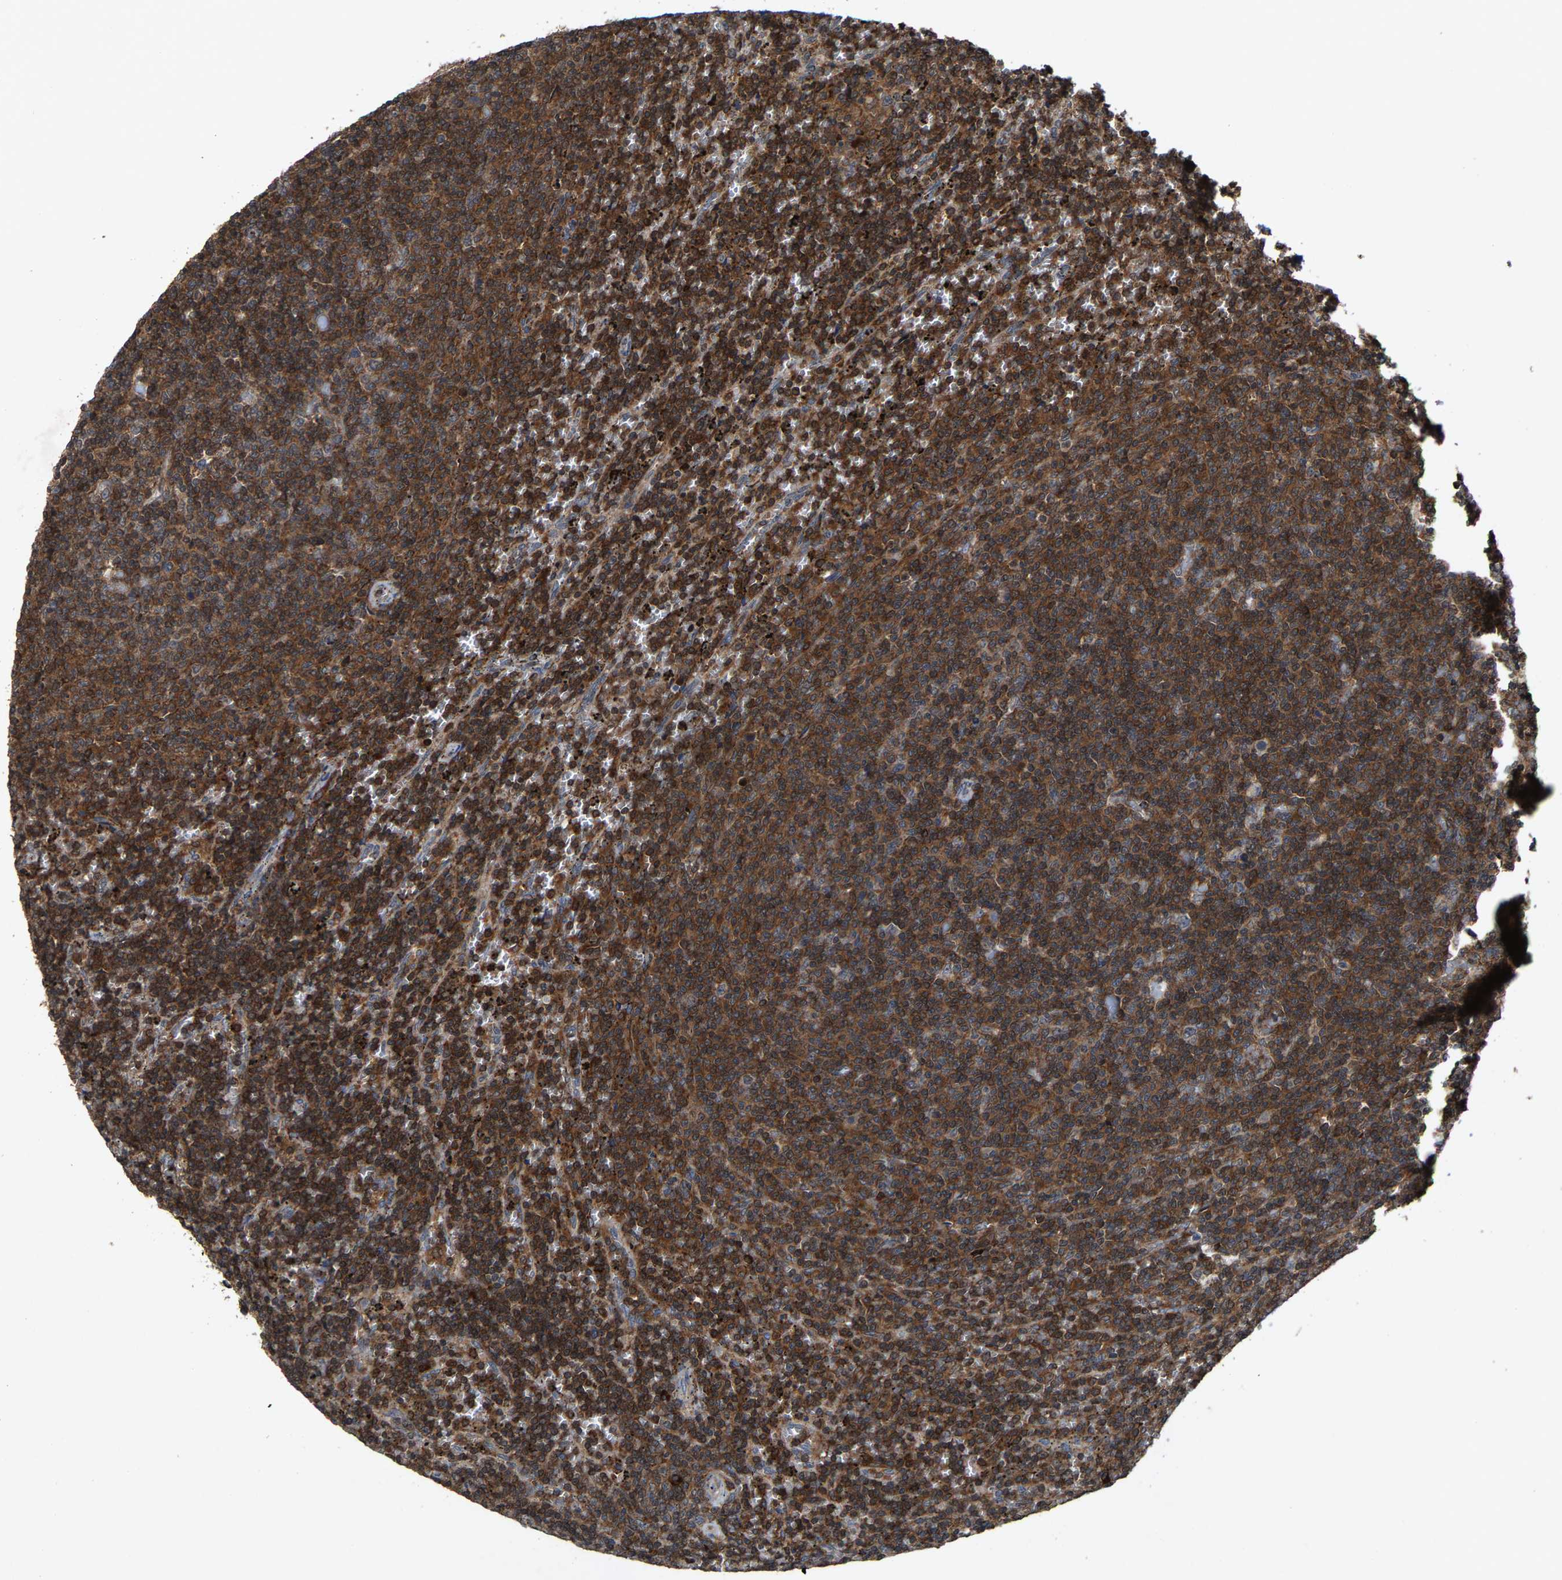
{"staining": {"intensity": "strong", "quantity": ">75%", "location": "cytoplasmic/membranous"}, "tissue": "lymphoma", "cell_type": "Tumor cells", "image_type": "cancer", "snomed": [{"axis": "morphology", "description": "Malignant lymphoma, non-Hodgkin's type, Low grade"}, {"axis": "topography", "description": "Spleen"}], "caption": "Immunohistochemical staining of malignant lymphoma, non-Hodgkin's type (low-grade) exhibits strong cytoplasmic/membranous protein expression in about >75% of tumor cells.", "gene": "FGD3", "patient": {"sex": "female", "age": 50}}